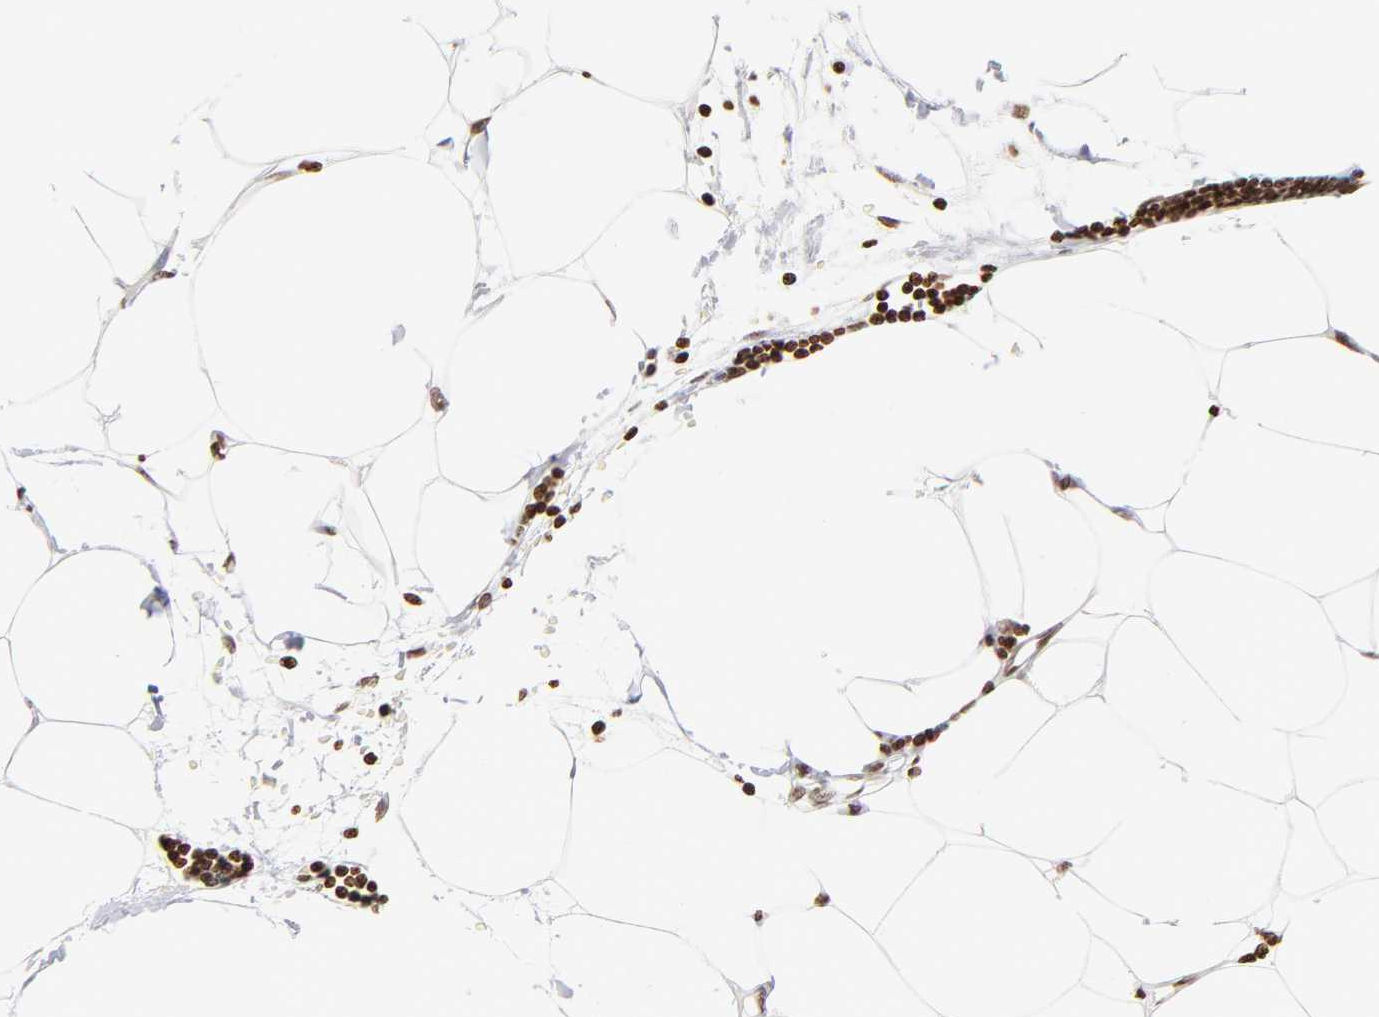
{"staining": {"intensity": "moderate", "quantity": ">75%", "location": "nuclear"}, "tissue": "adipose tissue", "cell_type": "Adipocytes", "image_type": "normal", "snomed": [{"axis": "morphology", "description": "Normal tissue, NOS"}, {"axis": "morphology", "description": "Adenocarcinoma, NOS"}, {"axis": "topography", "description": "Colon"}, {"axis": "topography", "description": "Peripheral nerve tissue"}], "caption": "High-power microscopy captured an immunohistochemistry (IHC) photomicrograph of unremarkable adipose tissue, revealing moderate nuclear positivity in approximately >75% of adipocytes. (brown staining indicates protein expression, while blue staining denotes nuclei).", "gene": "RTL4", "patient": {"sex": "male", "age": 14}}